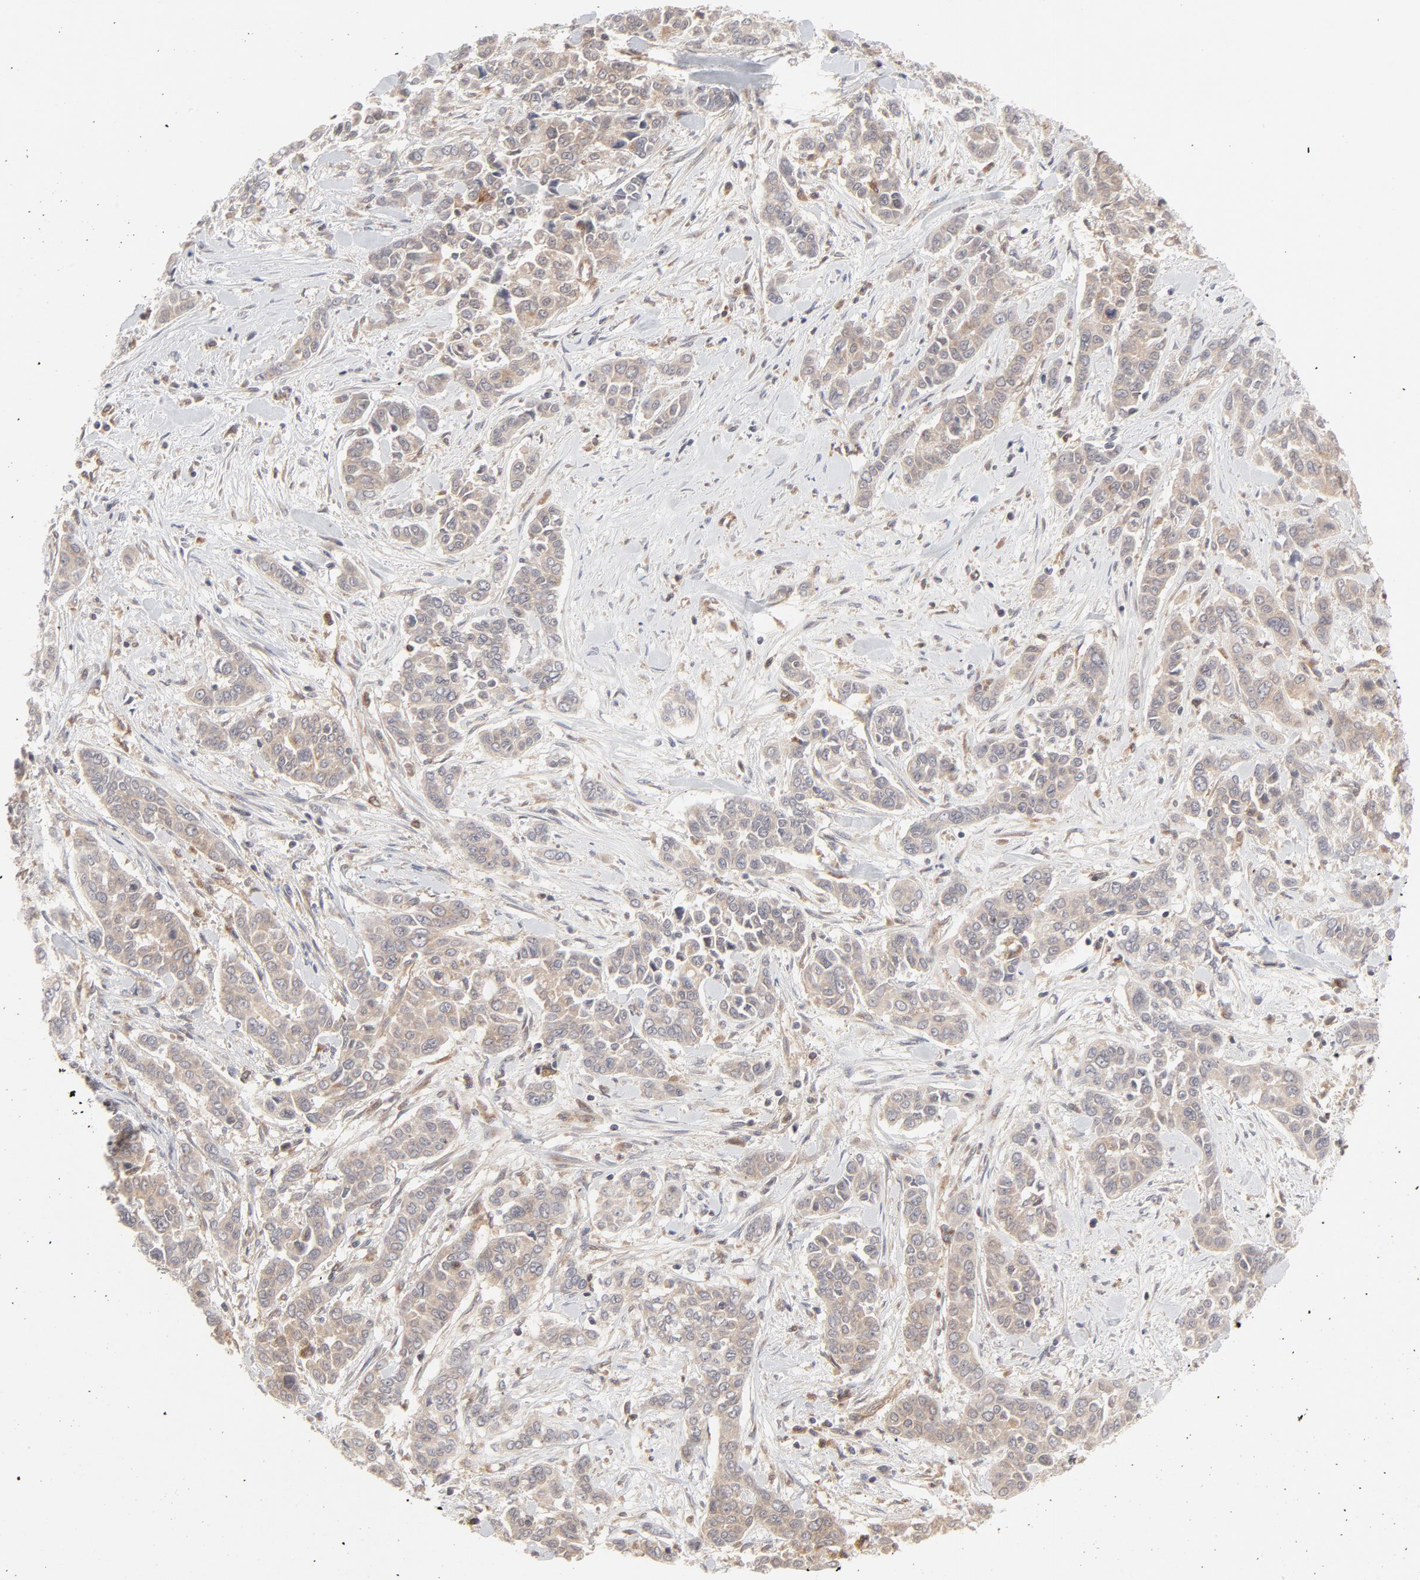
{"staining": {"intensity": "moderate", "quantity": ">75%", "location": "cytoplasmic/membranous"}, "tissue": "pancreatic cancer", "cell_type": "Tumor cells", "image_type": "cancer", "snomed": [{"axis": "morphology", "description": "Adenocarcinoma, NOS"}, {"axis": "topography", "description": "Pancreas"}], "caption": "Tumor cells demonstrate medium levels of moderate cytoplasmic/membranous expression in approximately >75% of cells in human pancreatic adenocarcinoma. (IHC, brightfield microscopy, high magnification).", "gene": "RAB5C", "patient": {"sex": "female", "age": 52}}